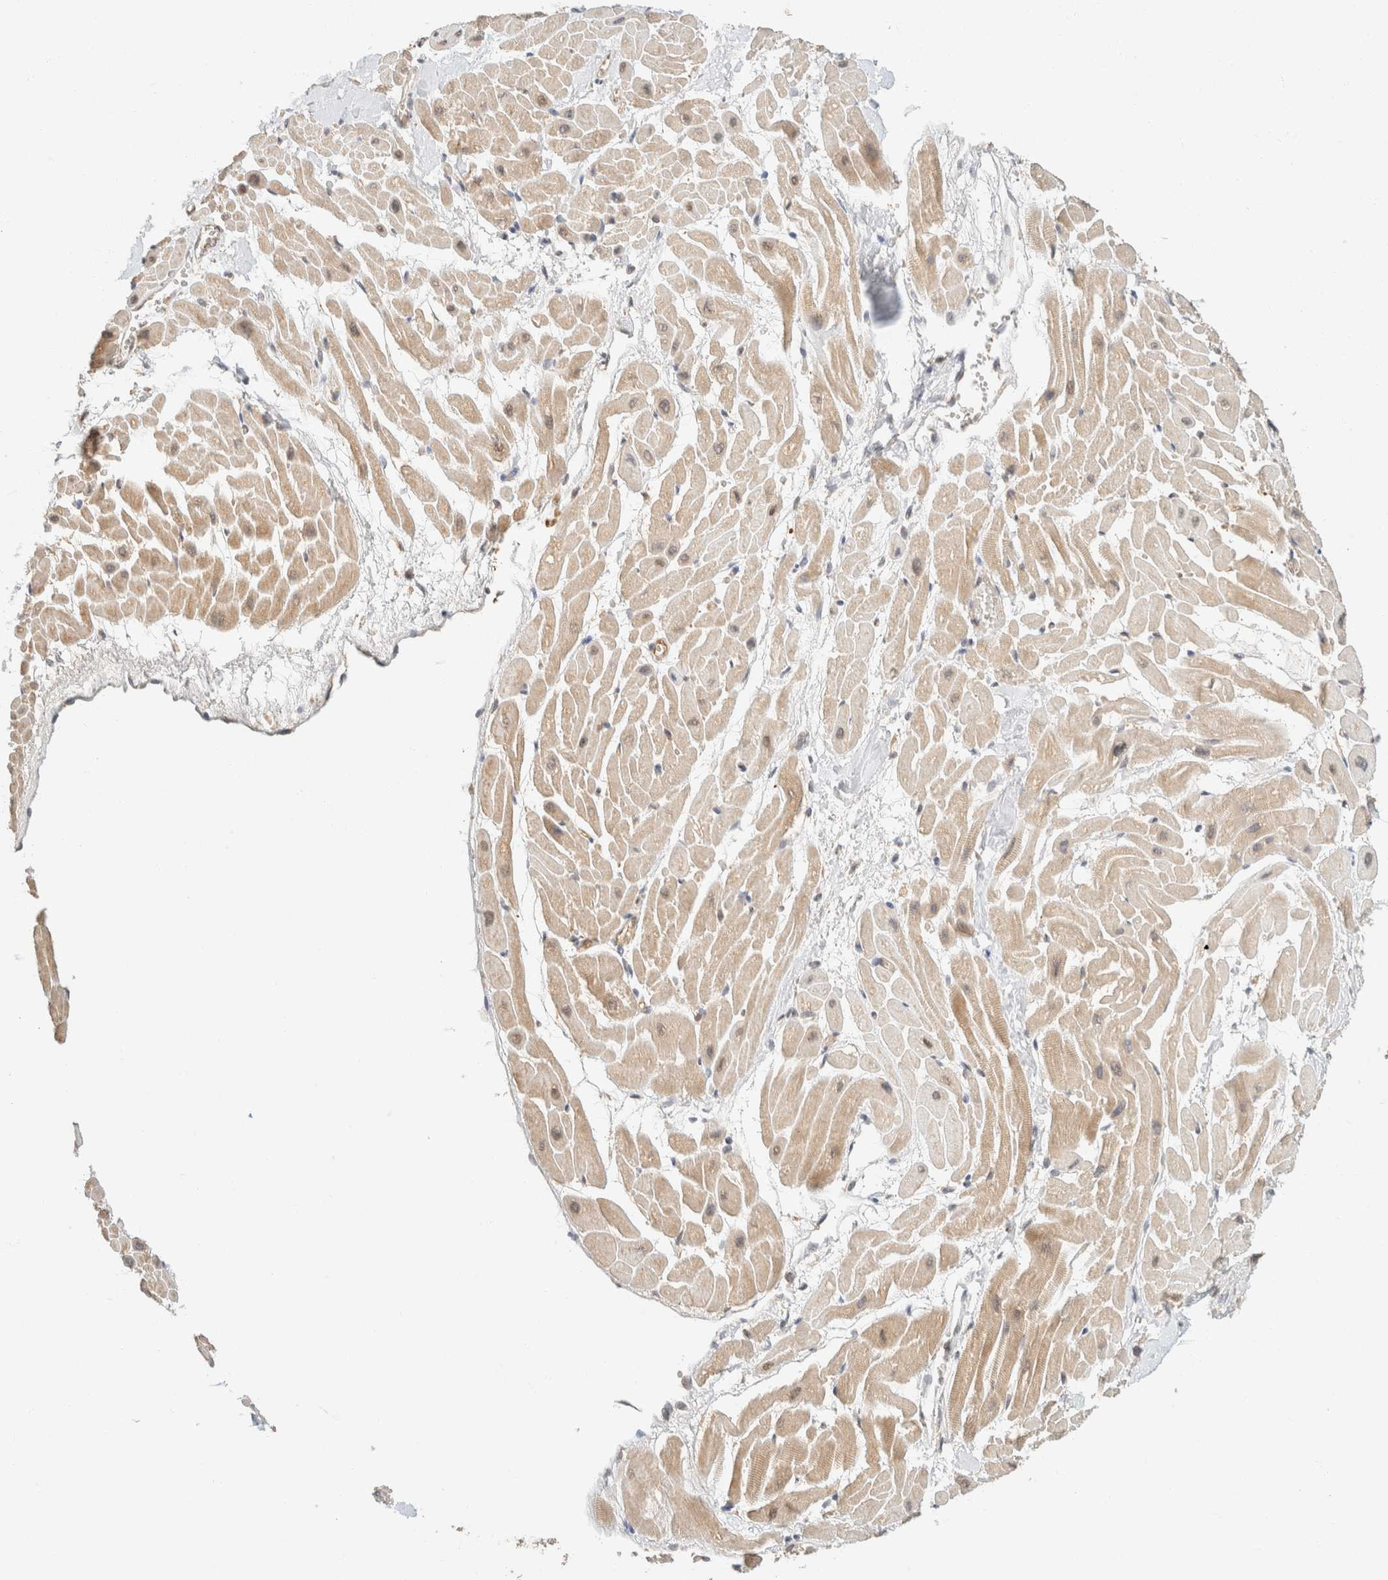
{"staining": {"intensity": "weak", "quantity": ">75%", "location": "cytoplasmic/membranous"}, "tissue": "heart muscle", "cell_type": "Cardiomyocytes", "image_type": "normal", "snomed": [{"axis": "morphology", "description": "Normal tissue, NOS"}, {"axis": "topography", "description": "Heart"}], "caption": "A histopathology image showing weak cytoplasmic/membranous staining in about >75% of cardiomyocytes in benign heart muscle, as visualized by brown immunohistochemical staining.", "gene": "TACC1", "patient": {"sex": "male", "age": 45}}